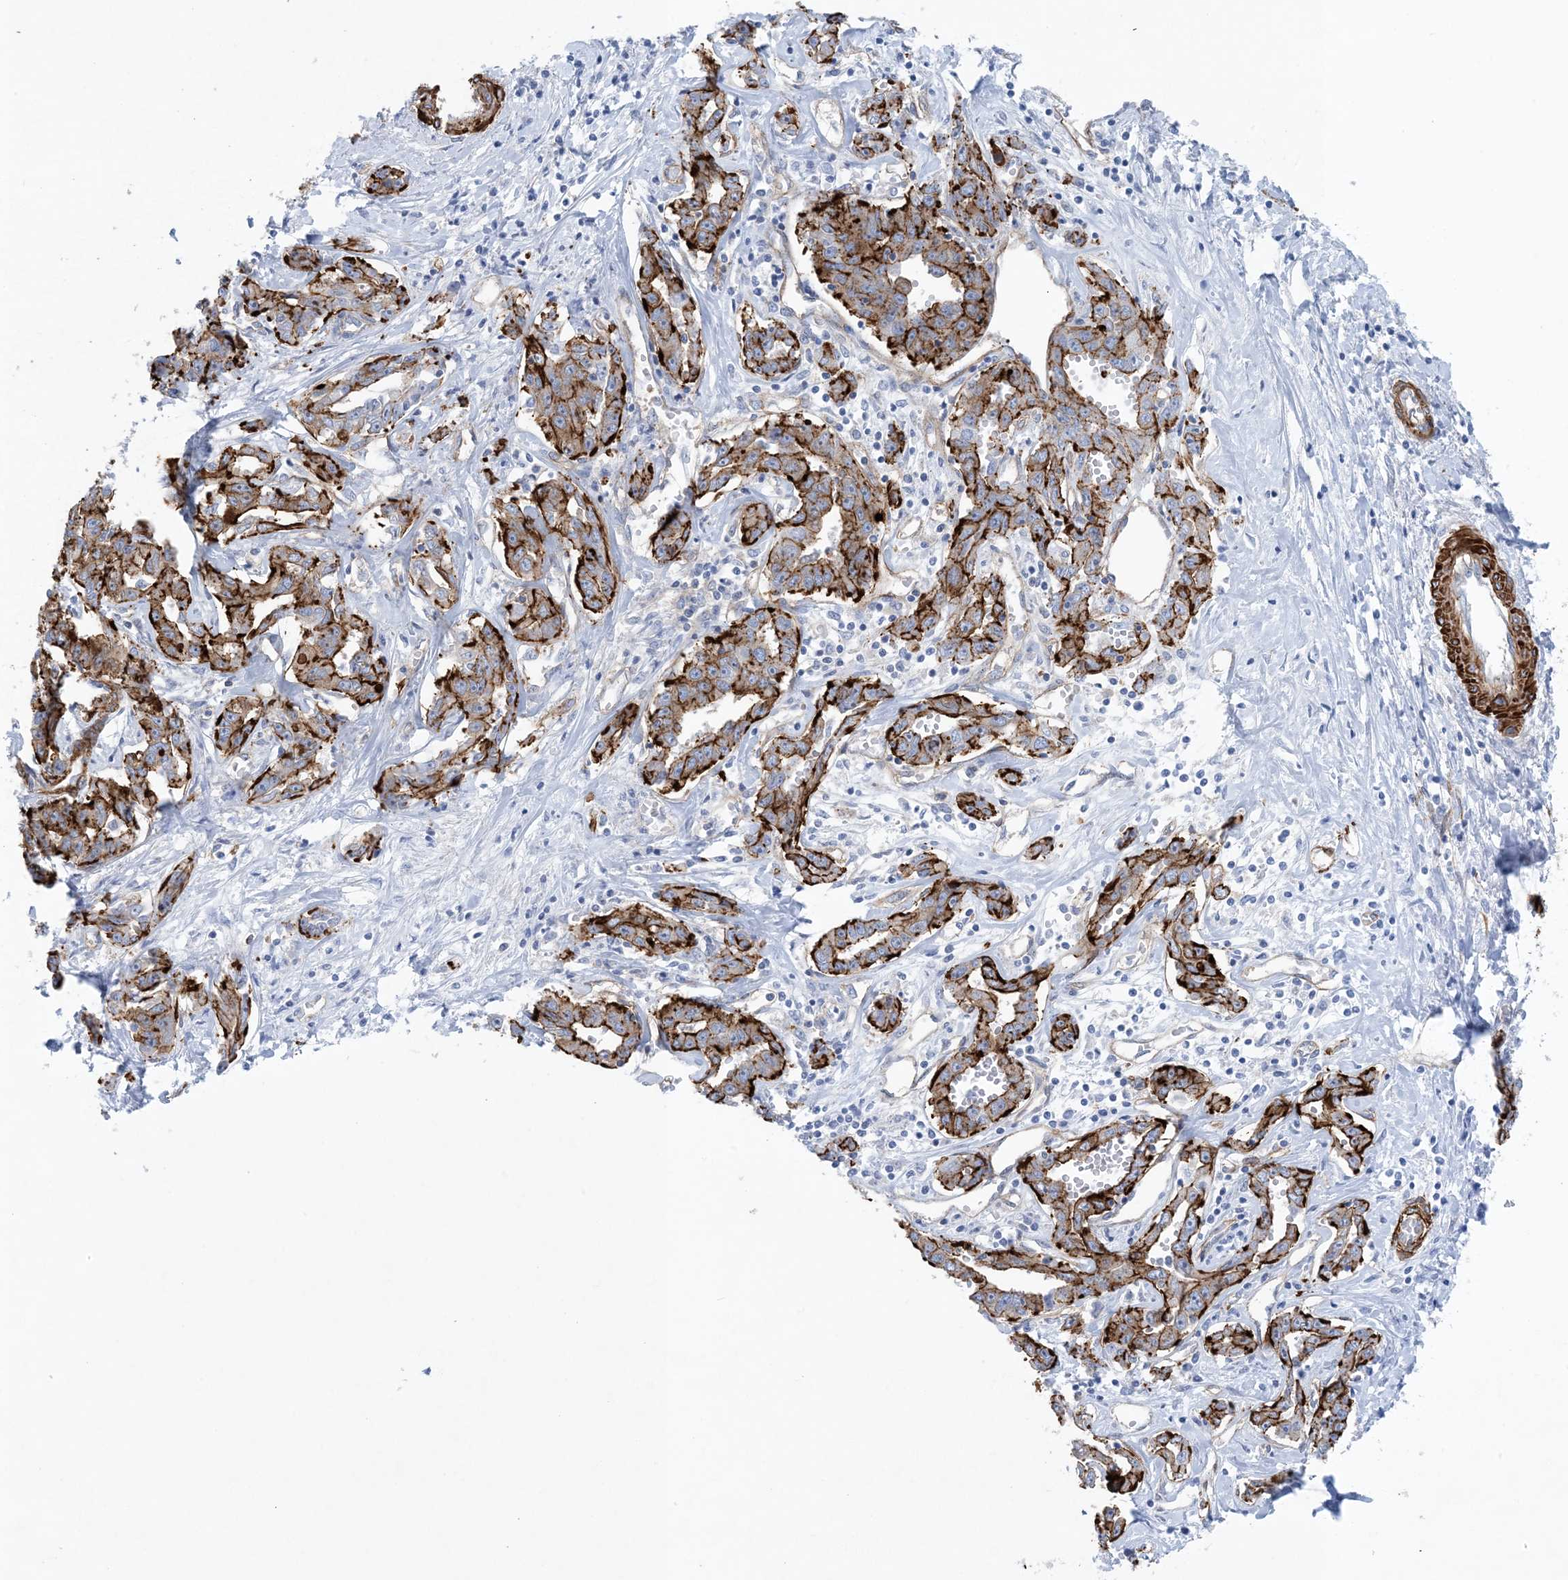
{"staining": {"intensity": "strong", "quantity": "25%-75%", "location": "cytoplasmic/membranous"}, "tissue": "liver cancer", "cell_type": "Tumor cells", "image_type": "cancer", "snomed": [{"axis": "morphology", "description": "Cholangiocarcinoma"}, {"axis": "topography", "description": "Liver"}], "caption": "Strong cytoplasmic/membranous protein positivity is present in approximately 25%-75% of tumor cells in liver cancer (cholangiocarcinoma). The staining is performed using DAB brown chromogen to label protein expression. The nuclei are counter-stained blue using hematoxylin.", "gene": "SHANK1", "patient": {"sex": "male", "age": 59}}